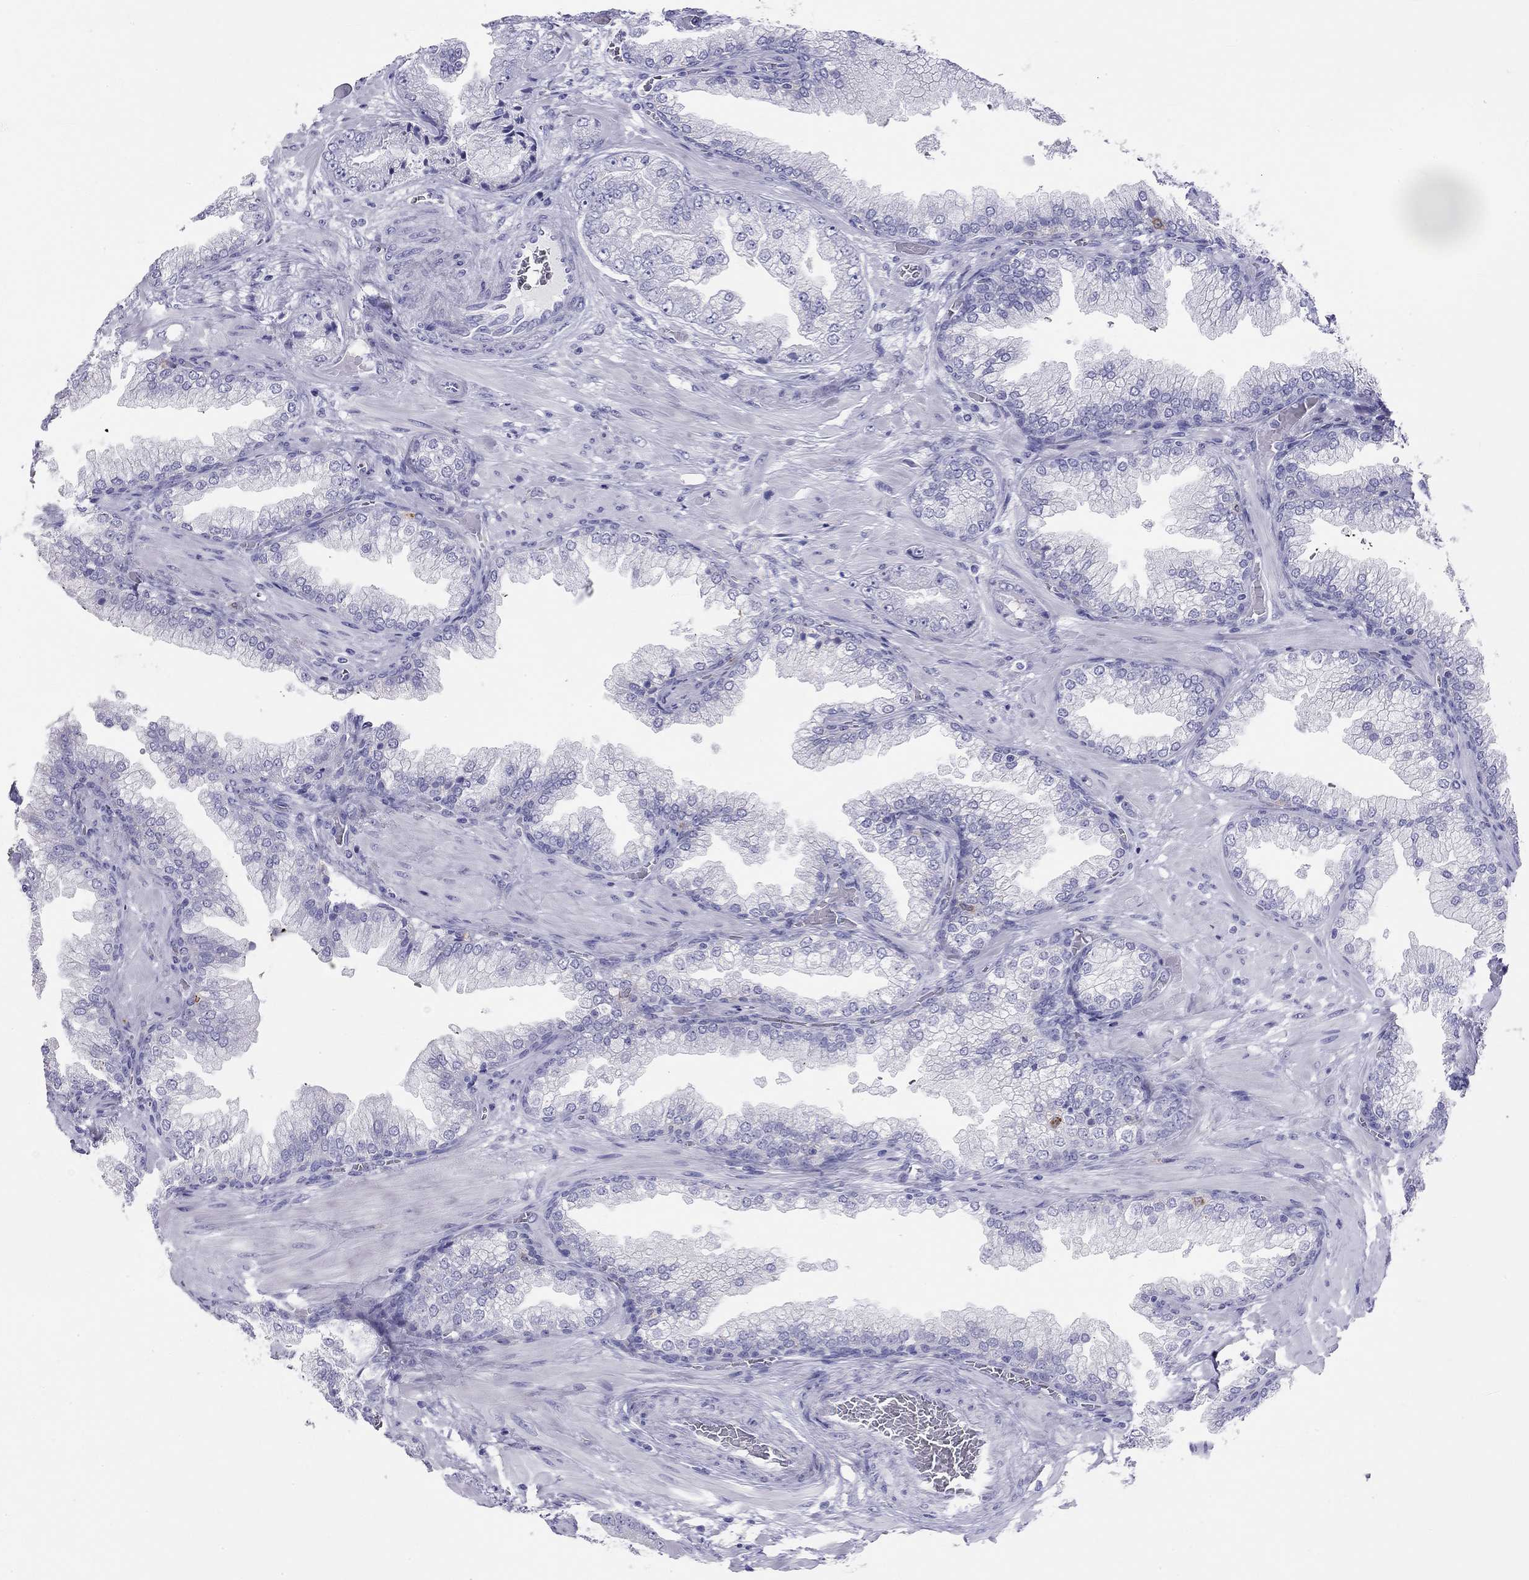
{"staining": {"intensity": "negative", "quantity": "none", "location": "none"}, "tissue": "prostate cancer", "cell_type": "Tumor cells", "image_type": "cancer", "snomed": [{"axis": "morphology", "description": "Adenocarcinoma, Low grade"}, {"axis": "topography", "description": "Prostate"}], "caption": "A high-resolution image shows immunohistochemistry staining of prostate cancer, which demonstrates no significant expression in tumor cells.", "gene": "HLA-DQB2", "patient": {"sex": "male", "age": 57}}